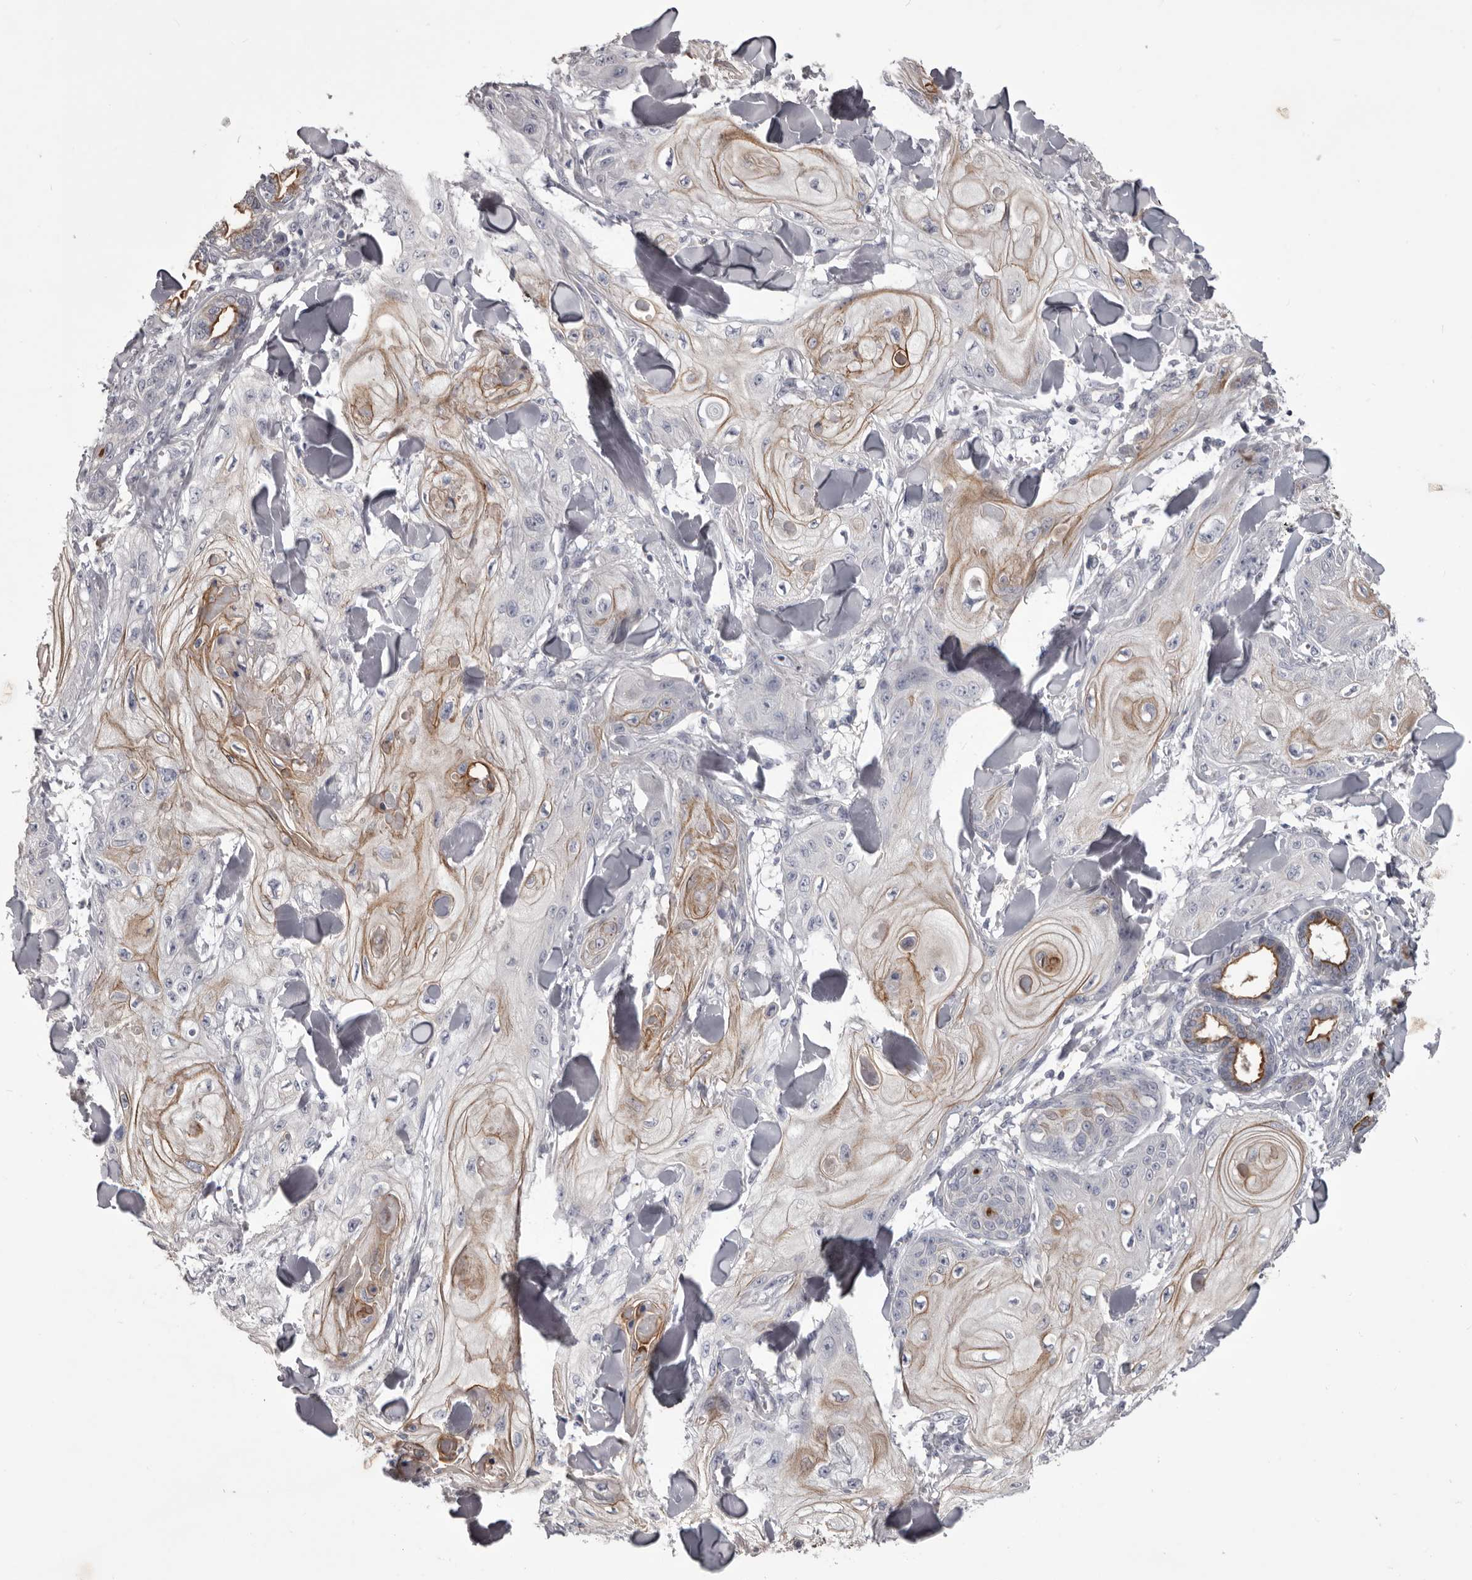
{"staining": {"intensity": "moderate", "quantity": "<25%", "location": "cytoplasmic/membranous"}, "tissue": "skin cancer", "cell_type": "Tumor cells", "image_type": "cancer", "snomed": [{"axis": "morphology", "description": "Squamous cell carcinoma, NOS"}, {"axis": "topography", "description": "Skin"}], "caption": "A brown stain shows moderate cytoplasmic/membranous expression of a protein in human skin cancer tumor cells. Nuclei are stained in blue.", "gene": "LPAR6", "patient": {"sex": "male", "age": 74}}